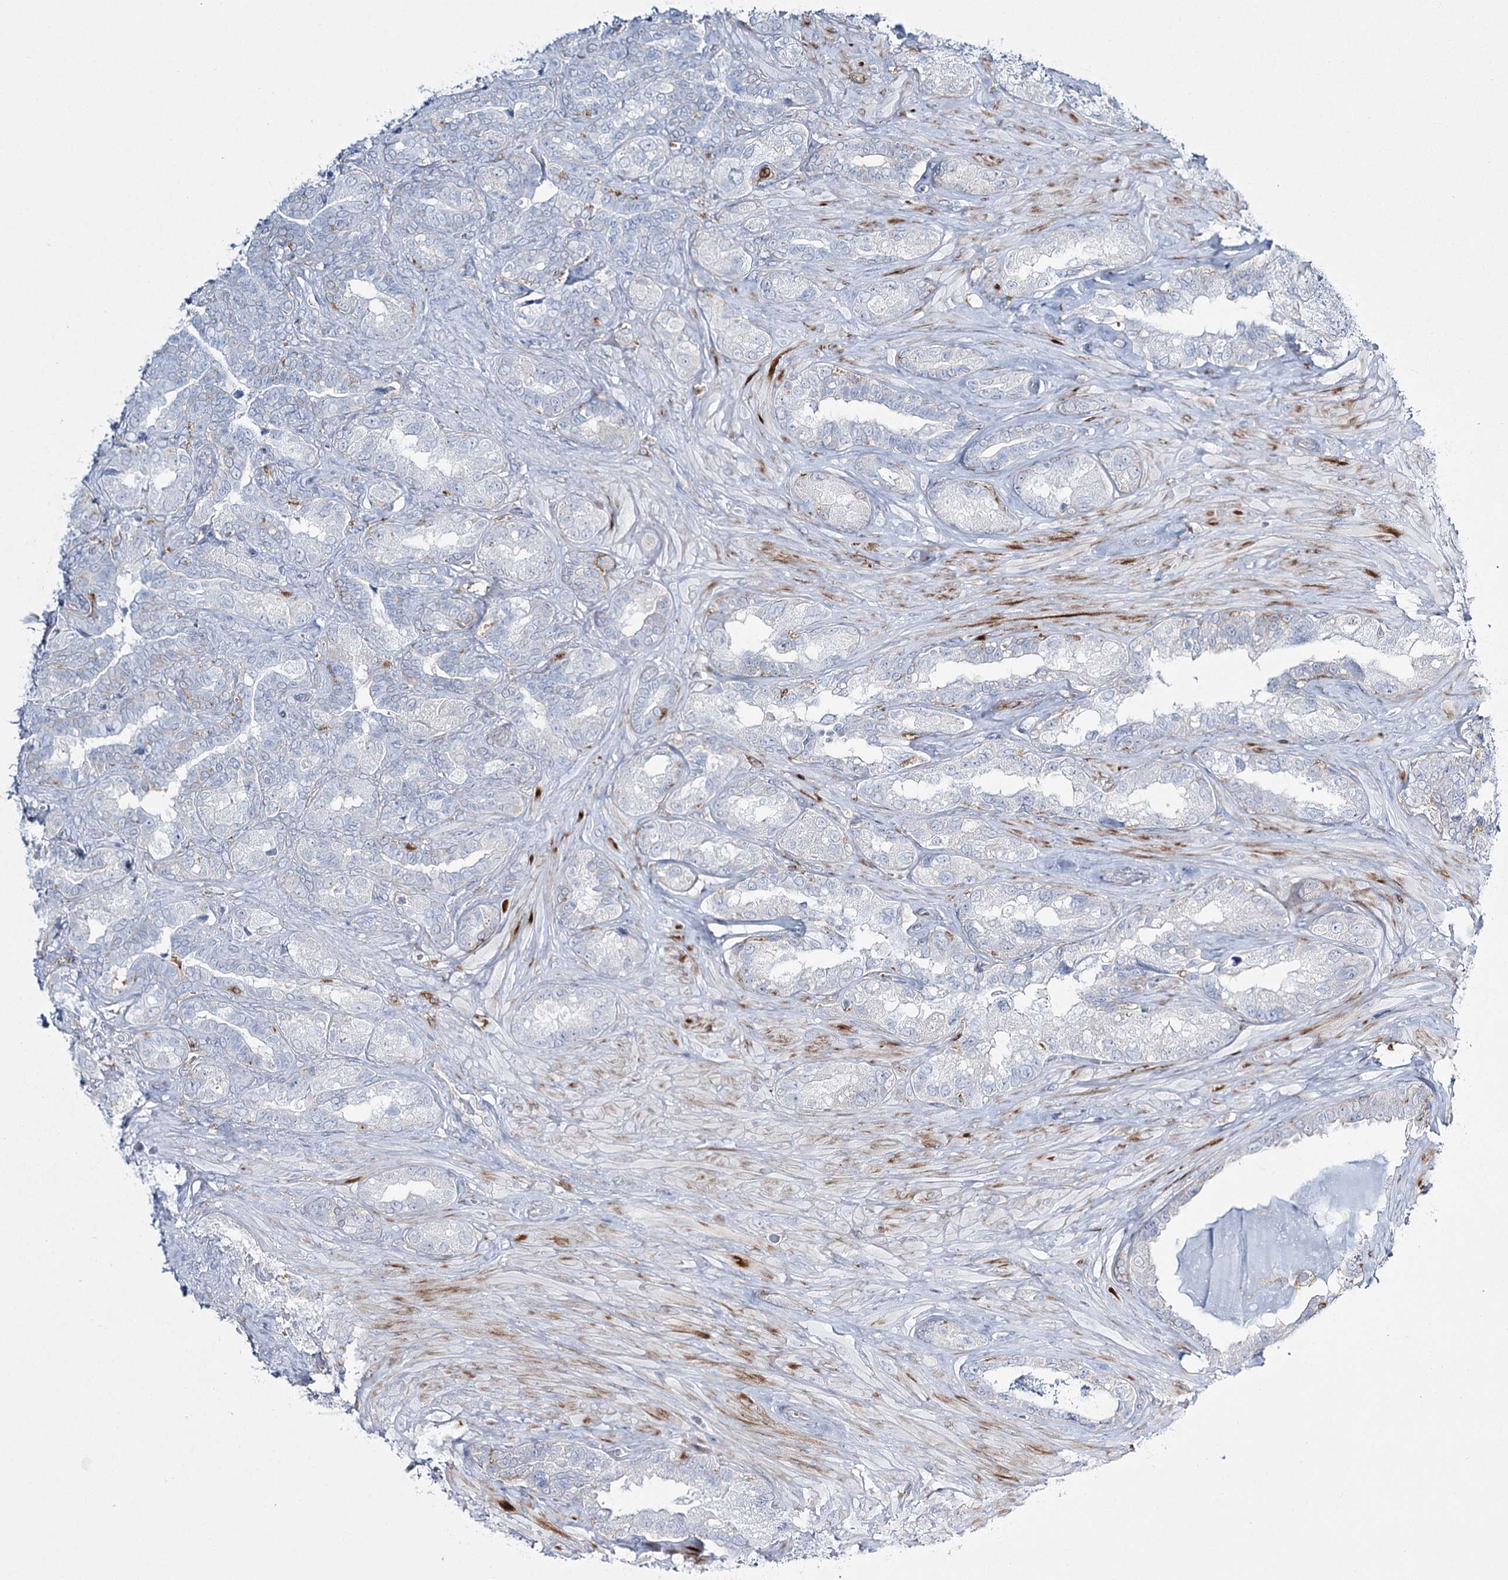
{"staining": {"intensity": "negative", "quantity": "none", "location": "none"}, "tissue": "seminal vesicle", "cell_type": "Glandular cells", "image_type": "normal", "snomed": [{"axis": "morphology", "description": "Normal tissue, NOS"}, {"axis": "topography", "description": "Seminal veicle"}, {"axis": "topography", "description": "Peripheral nerve tissue"}], "caption": "This is a histopathology image of immunohistochemistry (IHC) staining of unremarkable seminal vesicle, which shows no positivity in glandular cells.", "gene": "CCDC88A", "patient": {"sex": "male", "age": 67}}